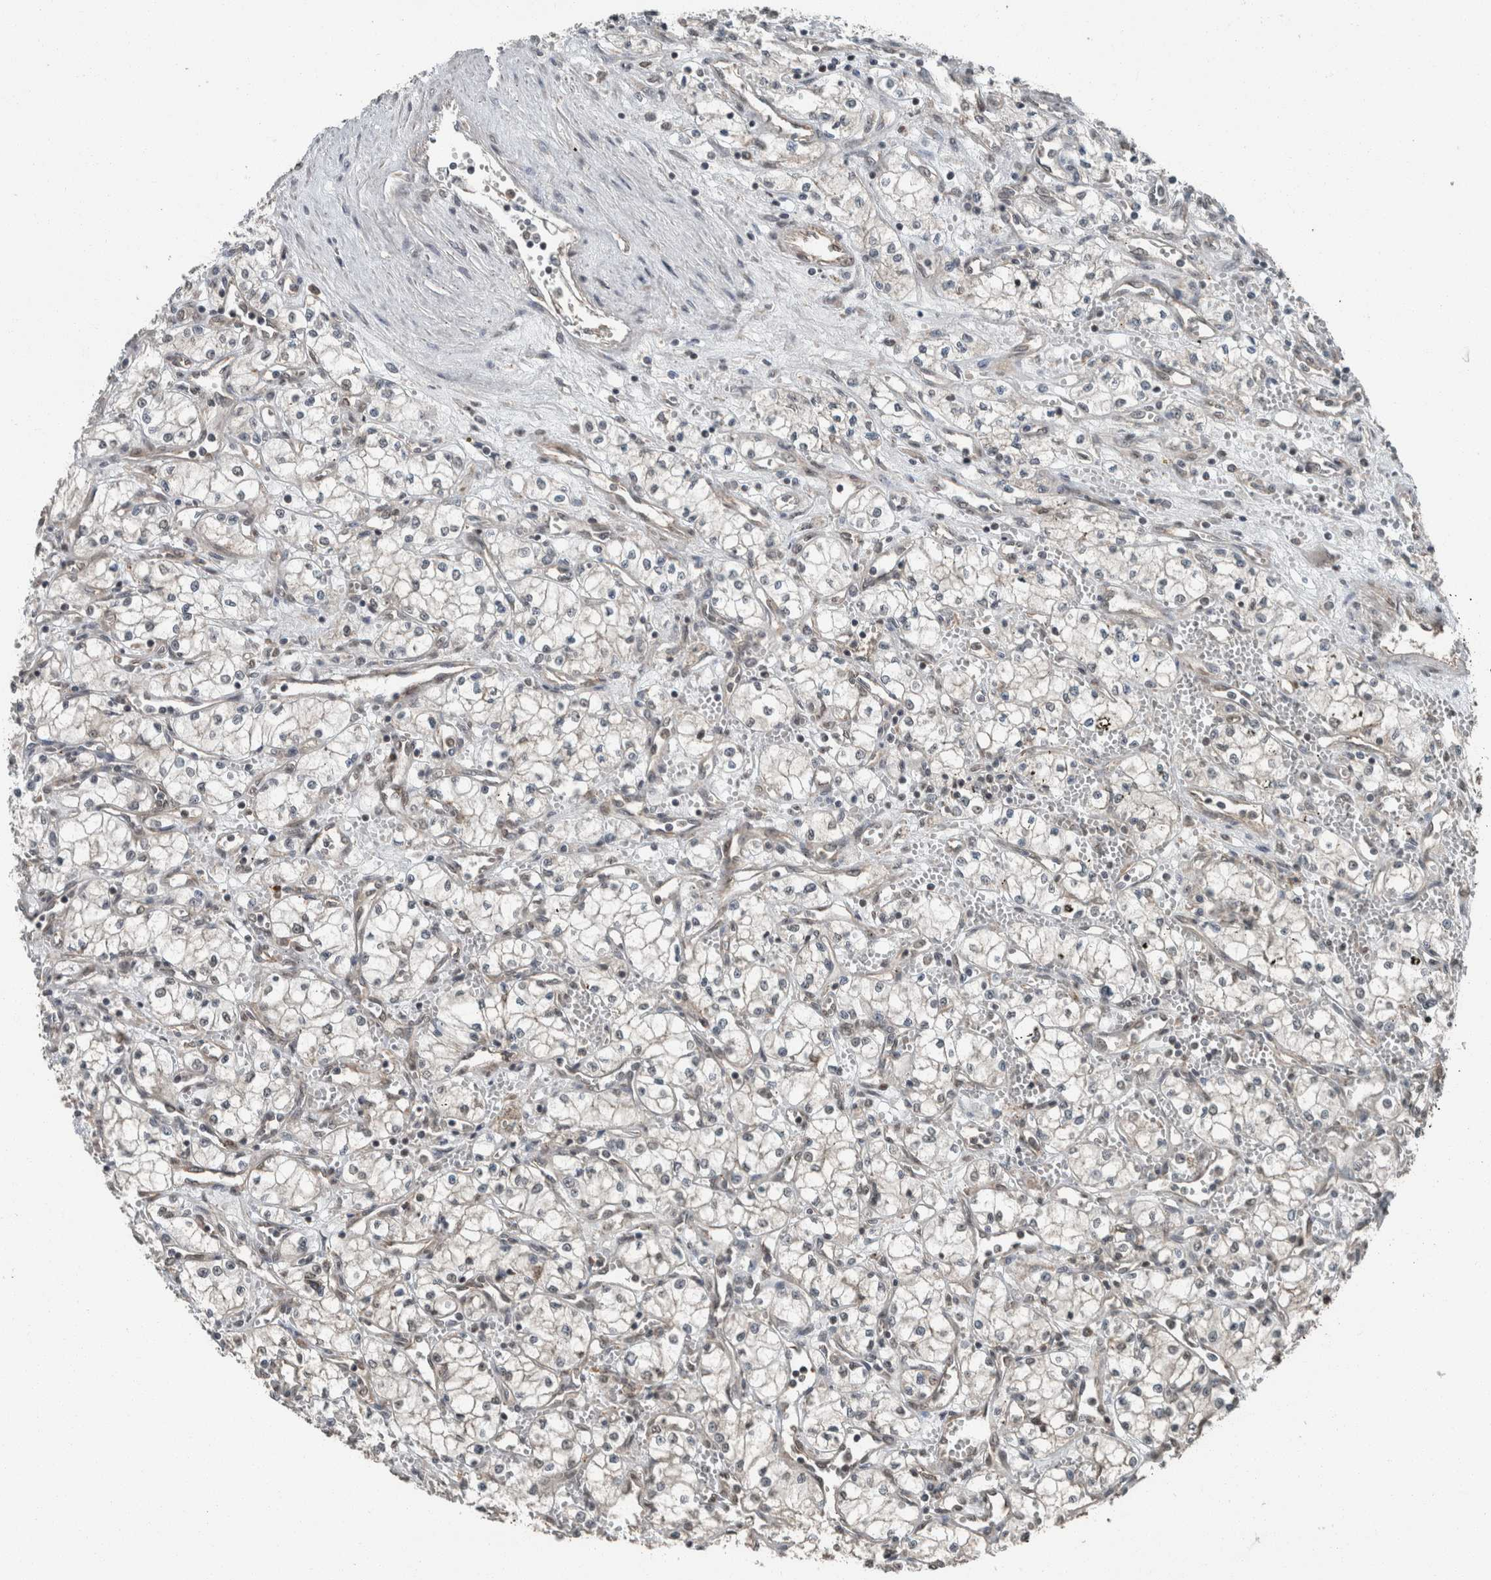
{"staining": {"intensity": "weak", "quantity": "<25%", "location": "nuclear"}, "tissue": "renal cancer", "cell_type": "Tumor cells", "image_type": "cancer", "snomed": [{"axis": "morphology", "description": "Adenocarcinoma, NOS"}, {"axis": "topography", "description": "Kidney"}], "caption": "This is a photomicrograph of IHC staining of renal cancer (adenocarcinoma), which shows no expression in tumor cells.", "gene": "MYO1E", "patient": {"sex": "male", "age": 59}}